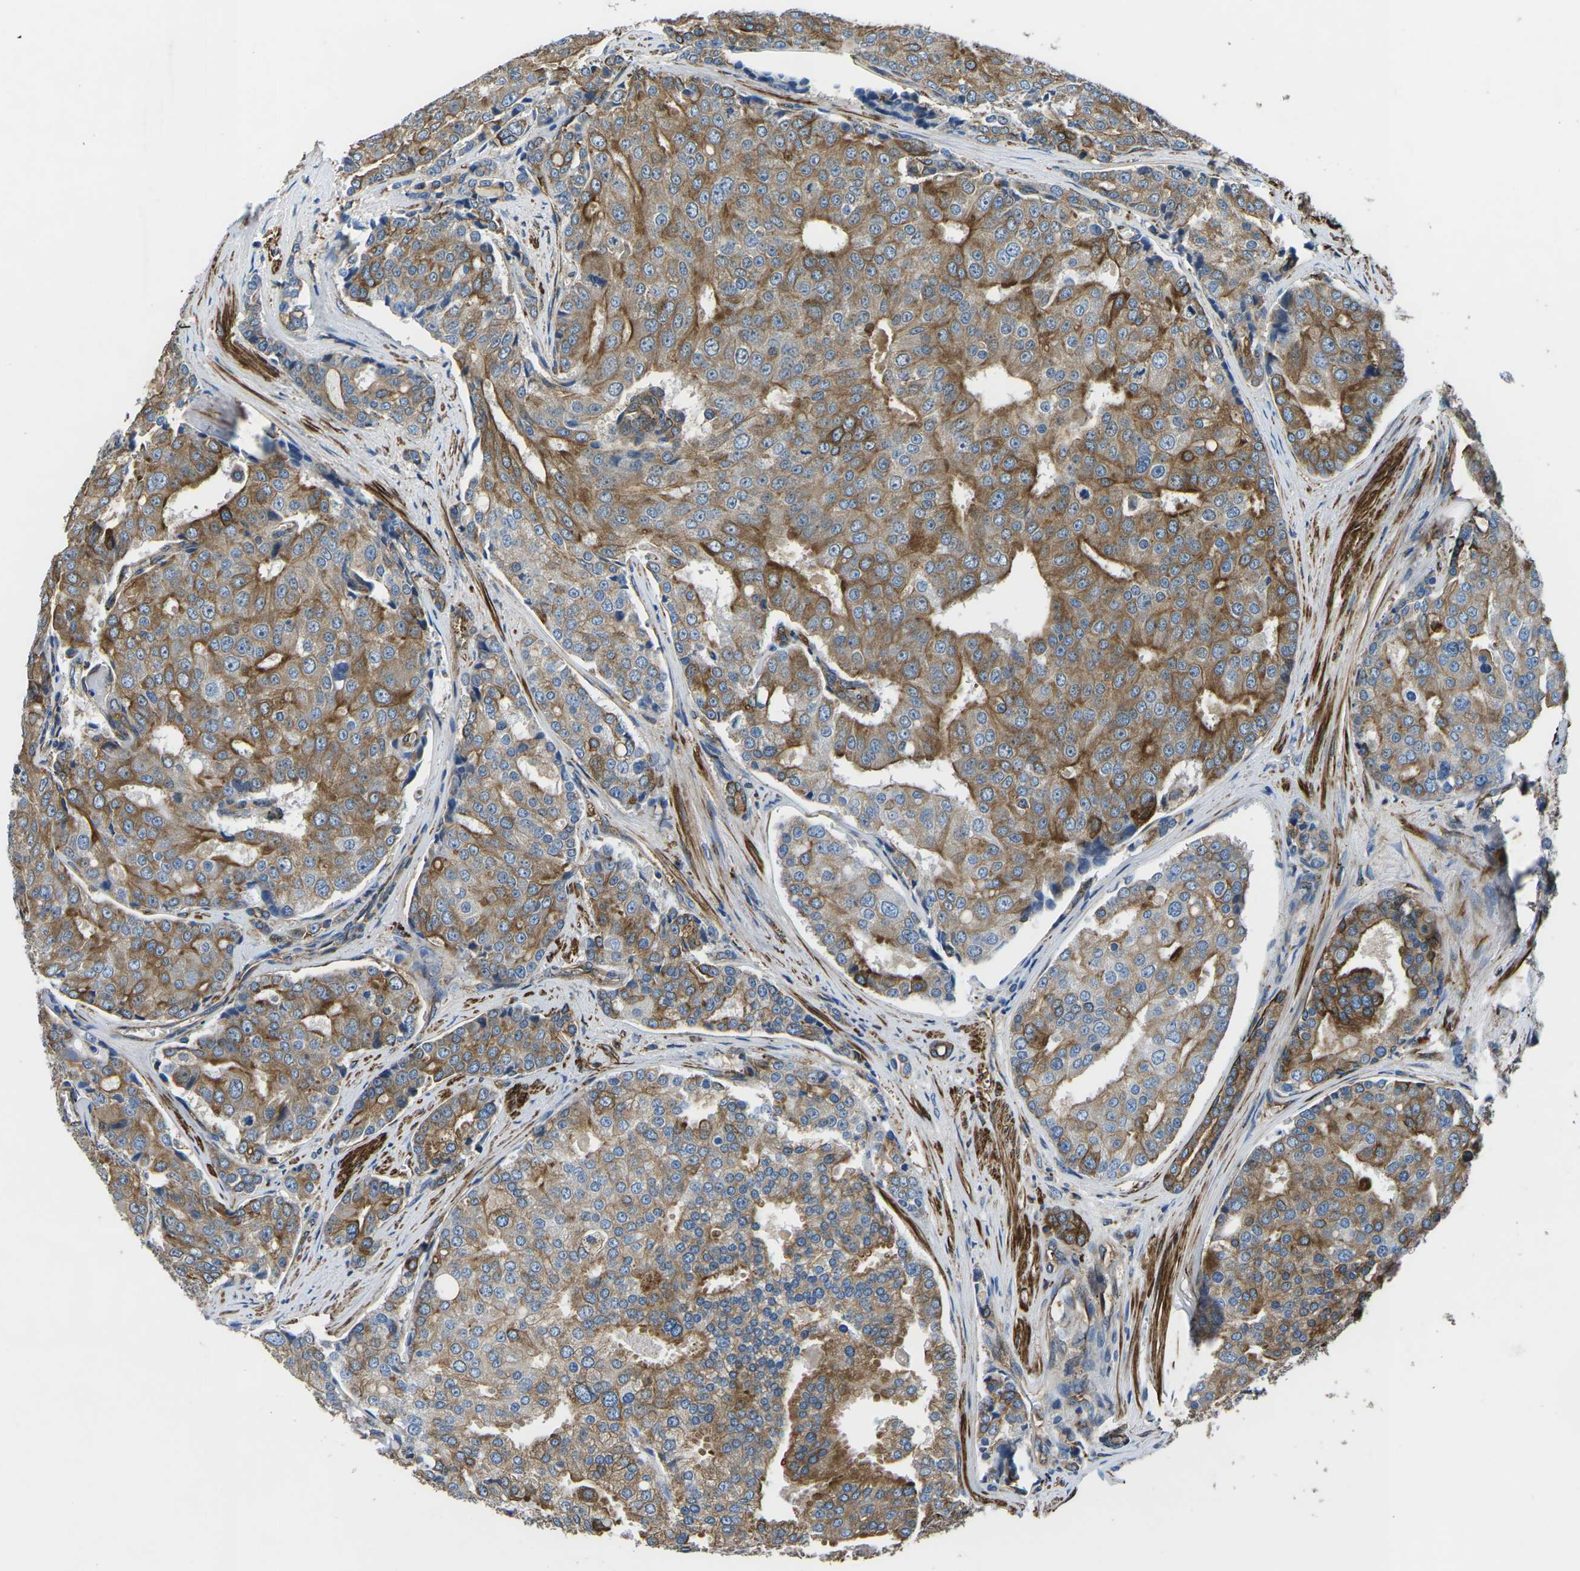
{"staining": {"intensity": "moderate", "quantity": ">75%", "location": "cytoplasmic/membranous"}, "tissue": "prostate cancer", "cell_type": "Tumor cells", "image_type": "cancer", "snomed": [{"axis": "morphology", "description": "Adenocarcinoma, High grade"}, {"axis": "topography", "description": "Prostate"}], "caption": "The histopathology image shows immunohistochemical staining of prostate cancer (adenocarcinoma (high-grade)). There is moderate cytoplasmic/membranous staining is identified in about >75% of tumor cells.", "gene": "KCNJ15", "patient": {"sex": "male", "age": 50}}